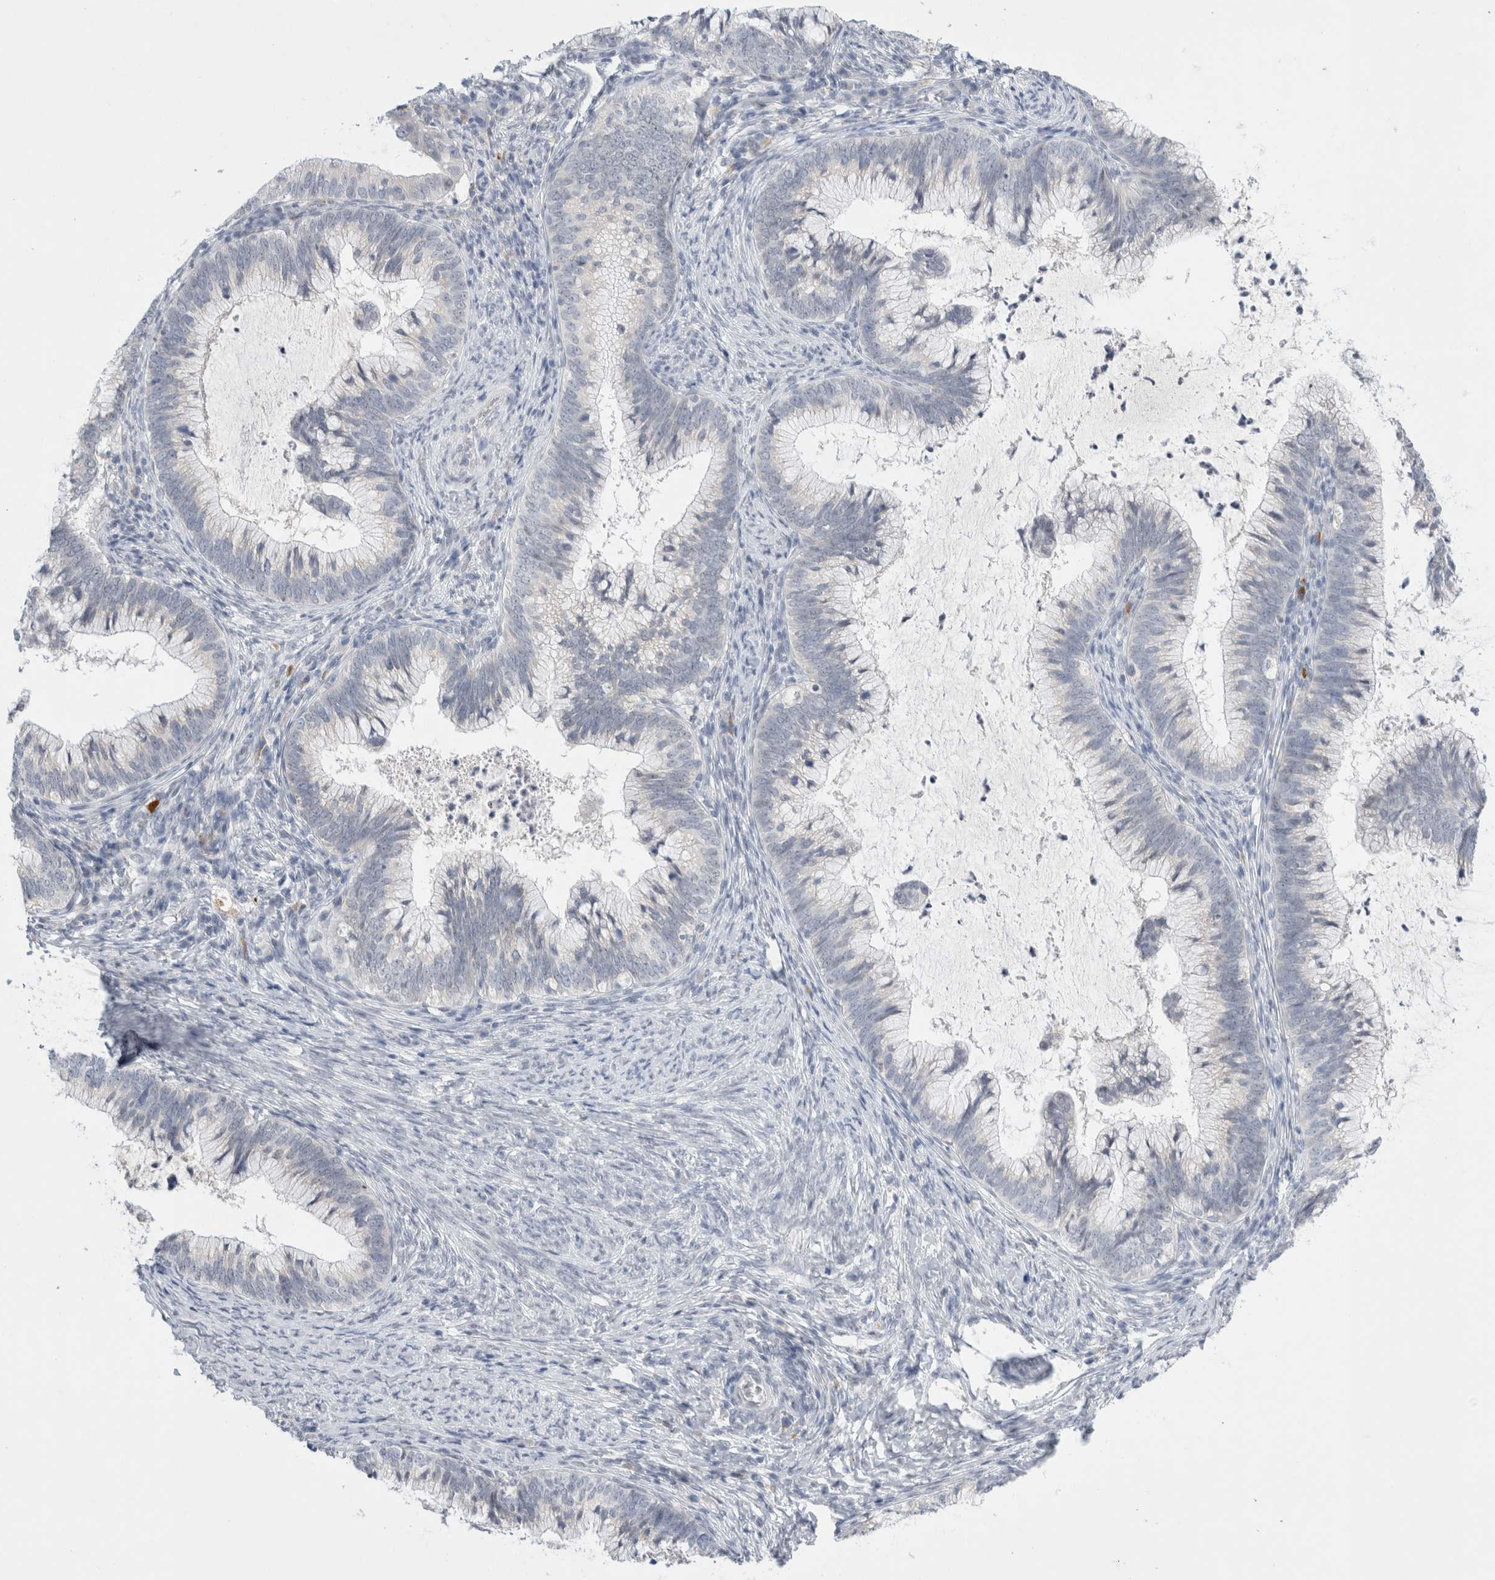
{"staining": {"intensity": "negative", "quantity": "none", "location": "none"}, "tissue": "cervical cancer", "cell_type": "Tumor cells", "image_type": "cancer", "snomed": [{"axis": "morphology", "description": "Adenocarcinoma, NOS"}, {"axis": "topography", "description": "Cervix"}], "caption": "Immunohistochemistry of human cervical cancer demonstrates no positivity in tumor cells. The staining was performed using DAB (3,3'-diaminobenzidine) to visualize the protein expression in brown, while the nuclei were stained in blue with hematoxylin (Magnification: 20x).", "gene": "SLC22A12", "patient": {"sex": "female", "age": 36}}